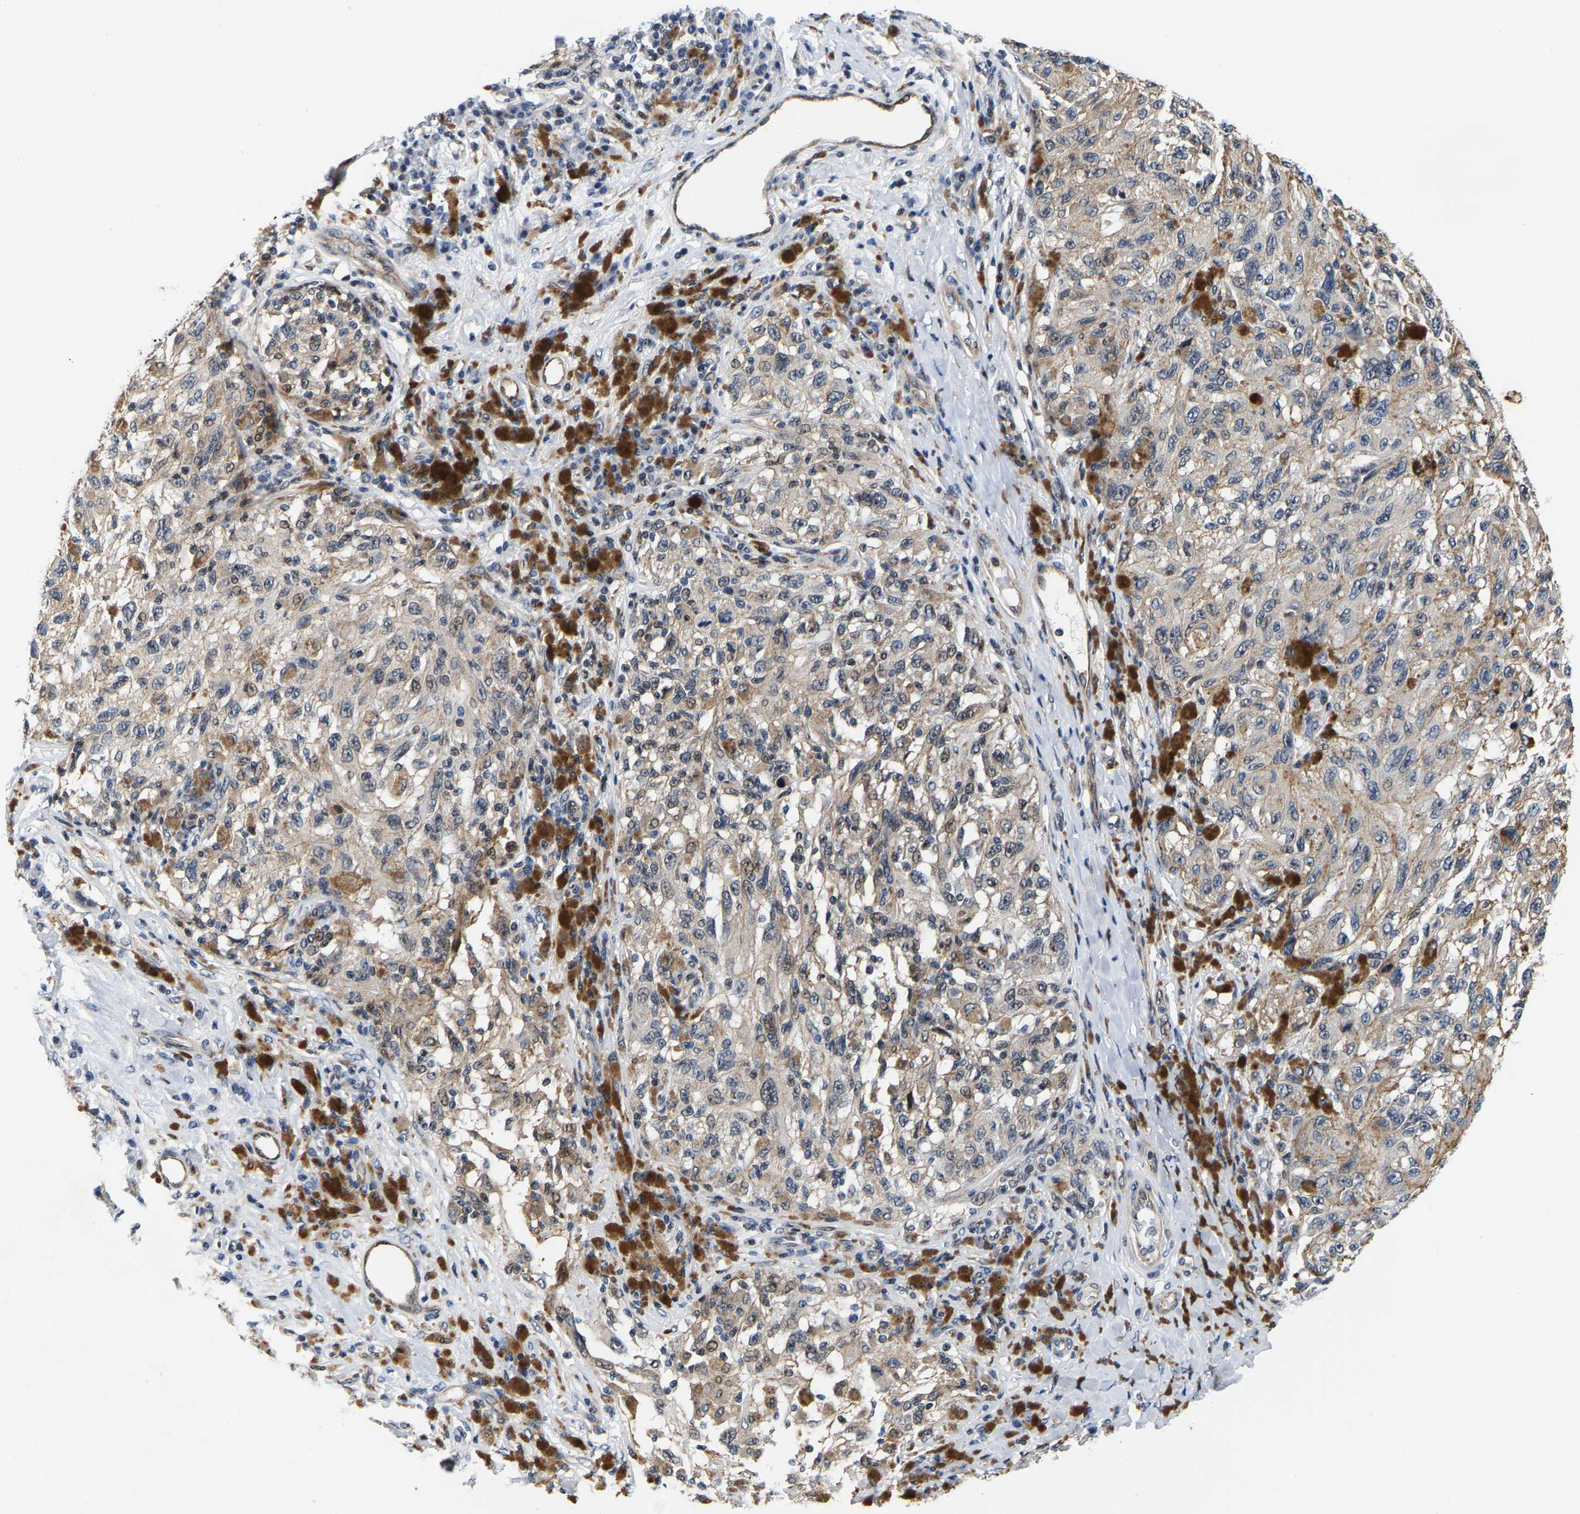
{"staining": {"intensity": "weak", "quantity": ">75%", "location": "cytoplasmic/membranous"}, "tissue": "melanoma", "cell_type": "Tumor cells", "image_type": "cancer", "snomed": [{"axis": "morphology", "description": "Malignant melanoma, NOS"}, {"axis": "topography", "description": "Skin"}], "caption": "Immunohistochemistry of malignant melanoma reveals low levels of weak cytoplasmic/membranous positivity in about >75% of tumor cells.", "gene": "GTPBP10", "patient": {"sex": "female", "age": 73}}